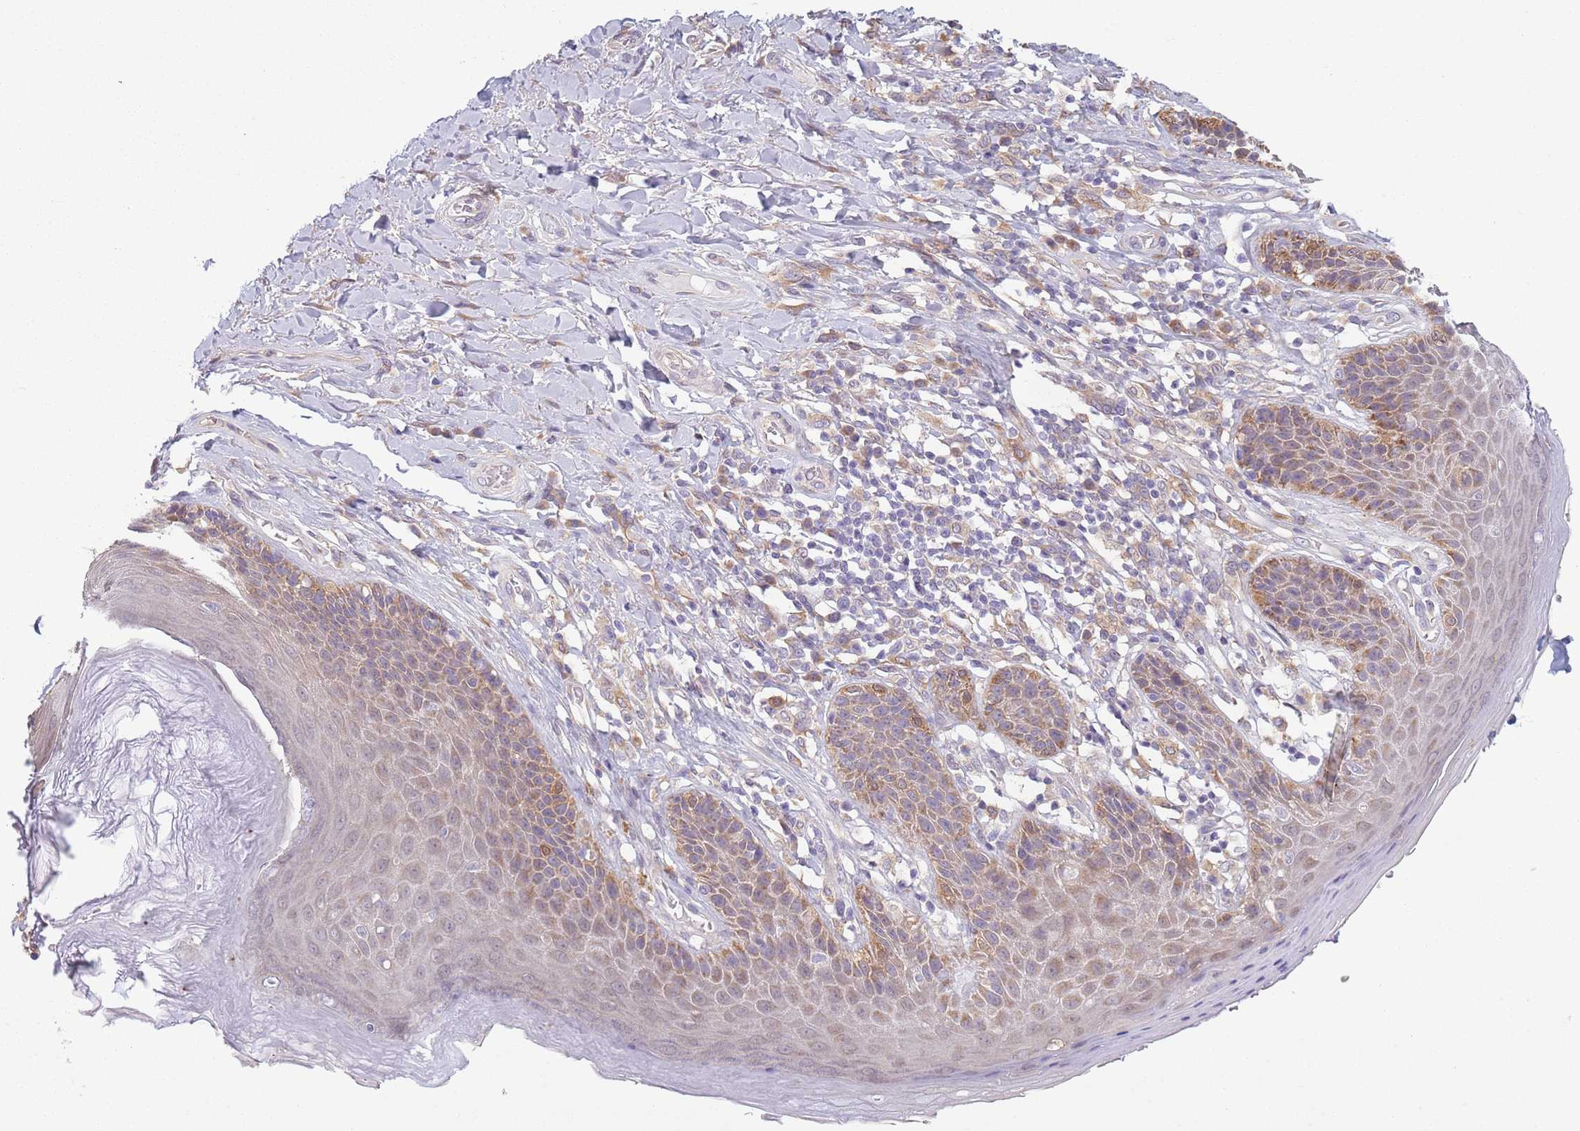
{"staining": {"intensity": "moderate", "quantity": "<25%", "location": "cytoplasmic/membranous"}, "tissue": "skin", "cell_type": "Epidermal cells", "image_type": "normal", "snomed": [{"axis": "morphology", "description": "Normal tissue, NOS"}, {"axis": "topography", "description": "Anal"}], "caption": "Epidermal cells demonstrate low levels of moderate cytoplasmic/membranous staining in about <25% of cells in unremarkable skin. (DAB (3,3'-diaminobenzidine) IHC, brown staining for protein, blue staining for nuclei).", "gene": "COQ5", "patient": {"sex": "female", "age": 89}}